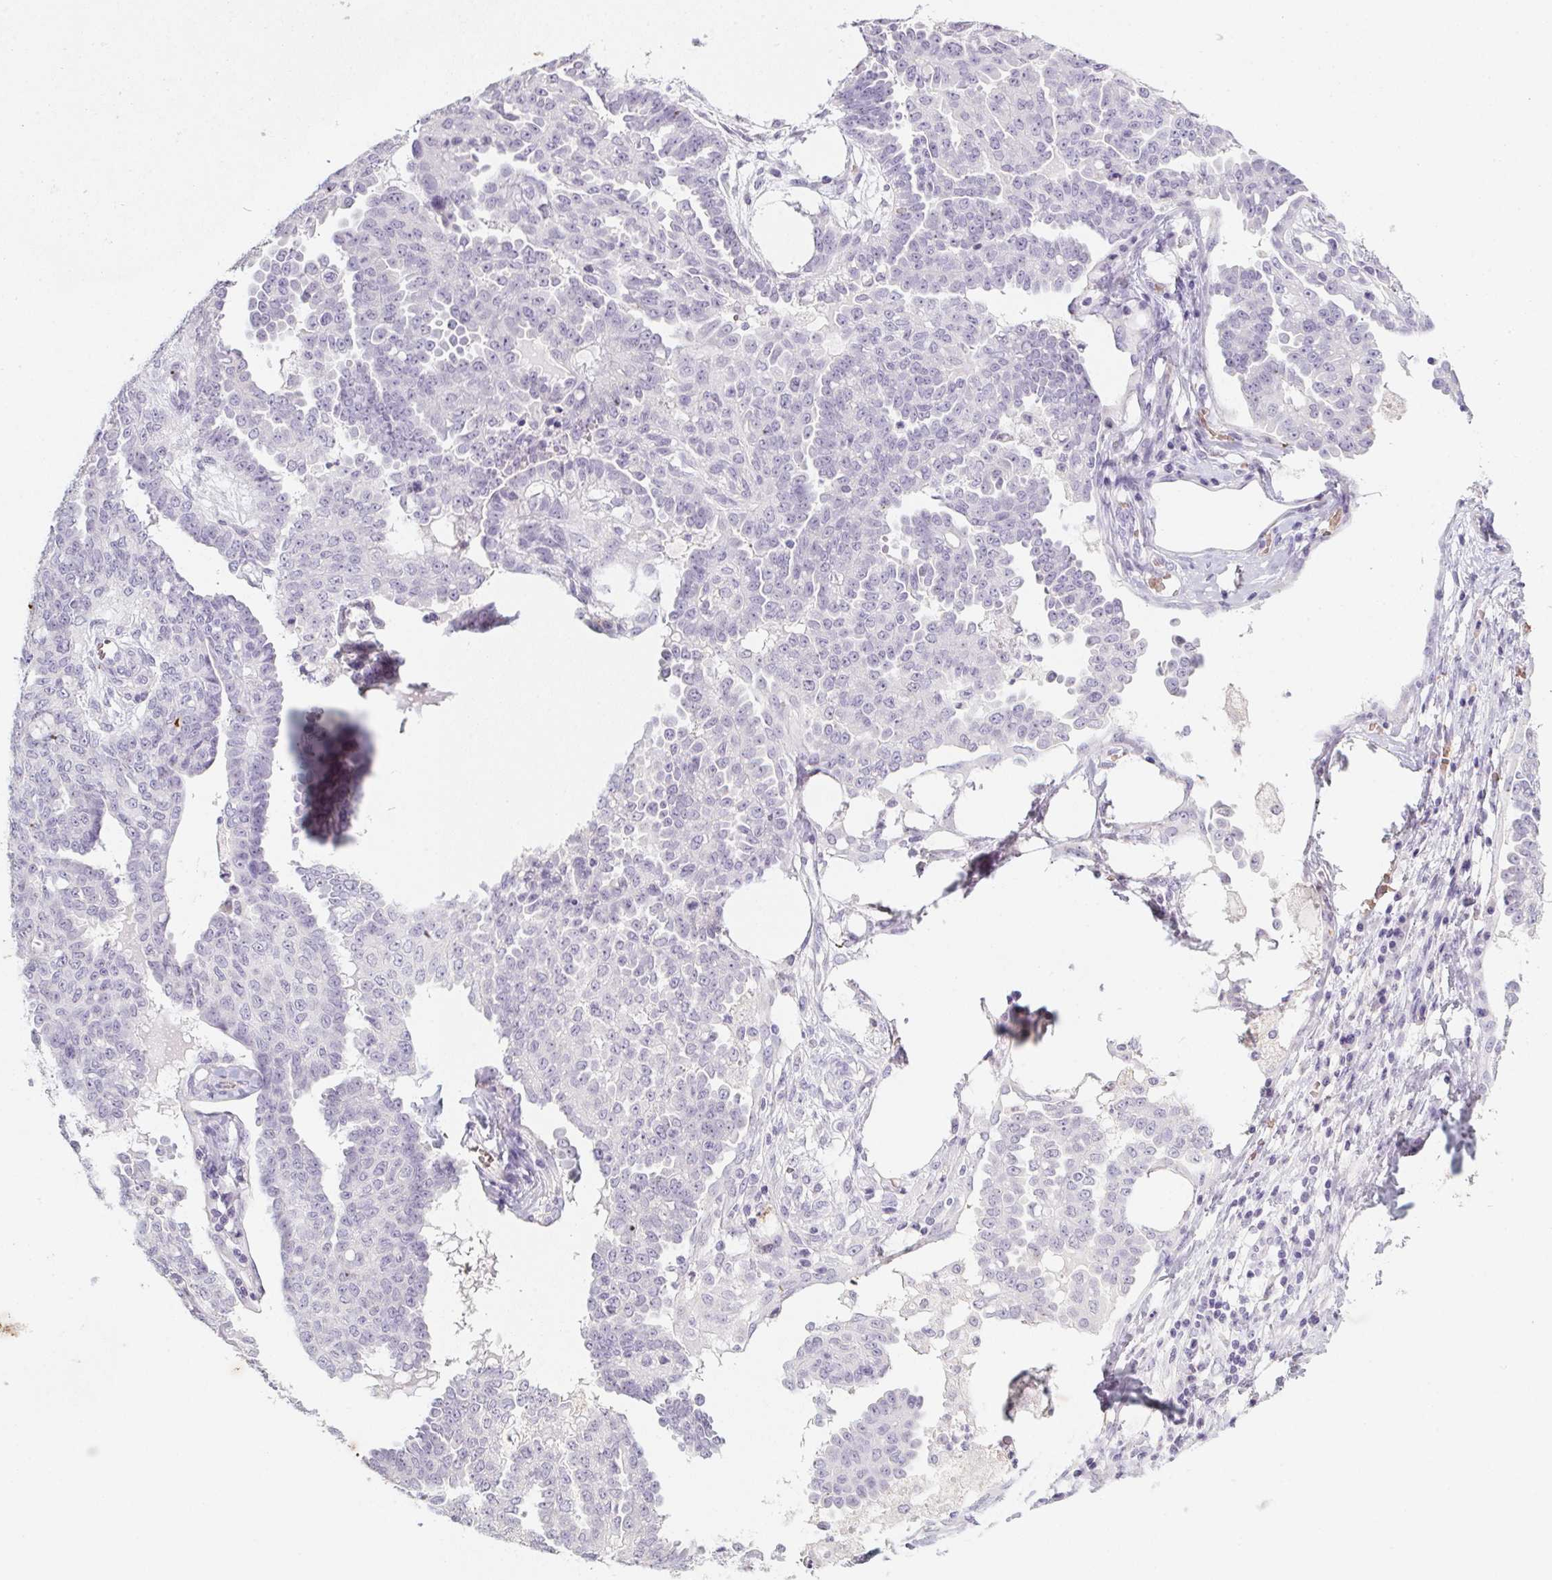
{"staining": {"intensity": "negative", "quantity": "none", "location": "none"}, "tissue": "ovarian cancer", "cell_type": "Tumor cells", "image_type": "cancer", "snomed": [{"axis": "morphology", "description": "Cystadenocarcinoma, serous, NOS"}, {"axis": "topography", "description": "Ovary"}], "caption": "The IHC histopathology image has no significant staining in tumor cells of ovarian cancer (serous cystadenocarcinoma) tissue.", "gene": "DCD", "patient": {"sex": "female", "age": 71}}